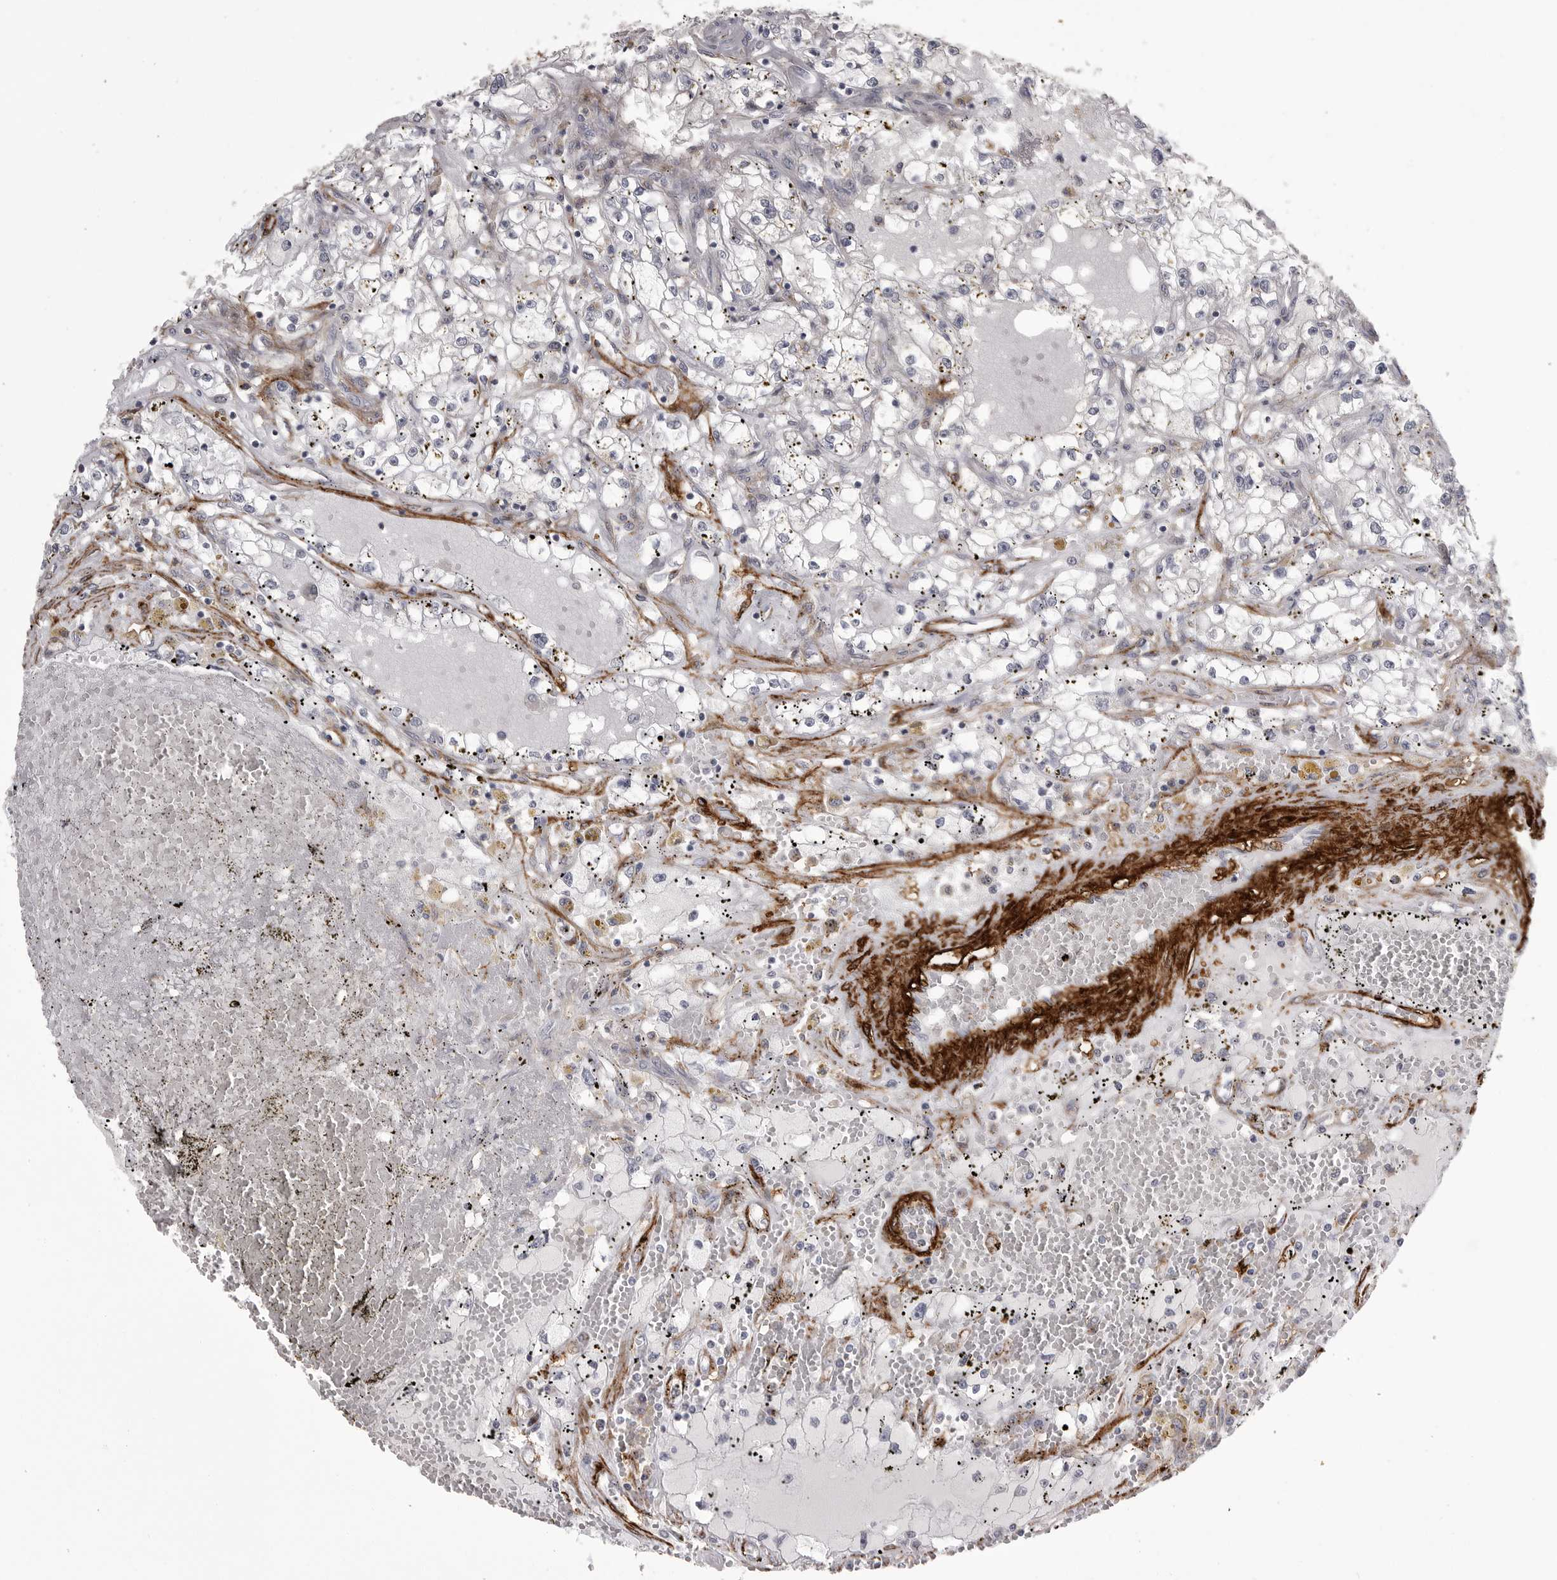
{"staining": {"intensity": "negative", "quantity": "none", "location": "none"}, "tissue": "renal cancer", "cell_type": "Tumor cells", "image_type": "cancer", "snomed": [{"axis": "morphology", "description": "Adenocarcinoma, NOS"}, {"axis": "topography", "description": "Kidney"}], "caption": "High power microscopy micrograph of an IHC histopathology image of renal cancer, revealing no significant staining in tumor cells.", "gene": "AOC3", "patient": {"sex": "male", "age": 56}}